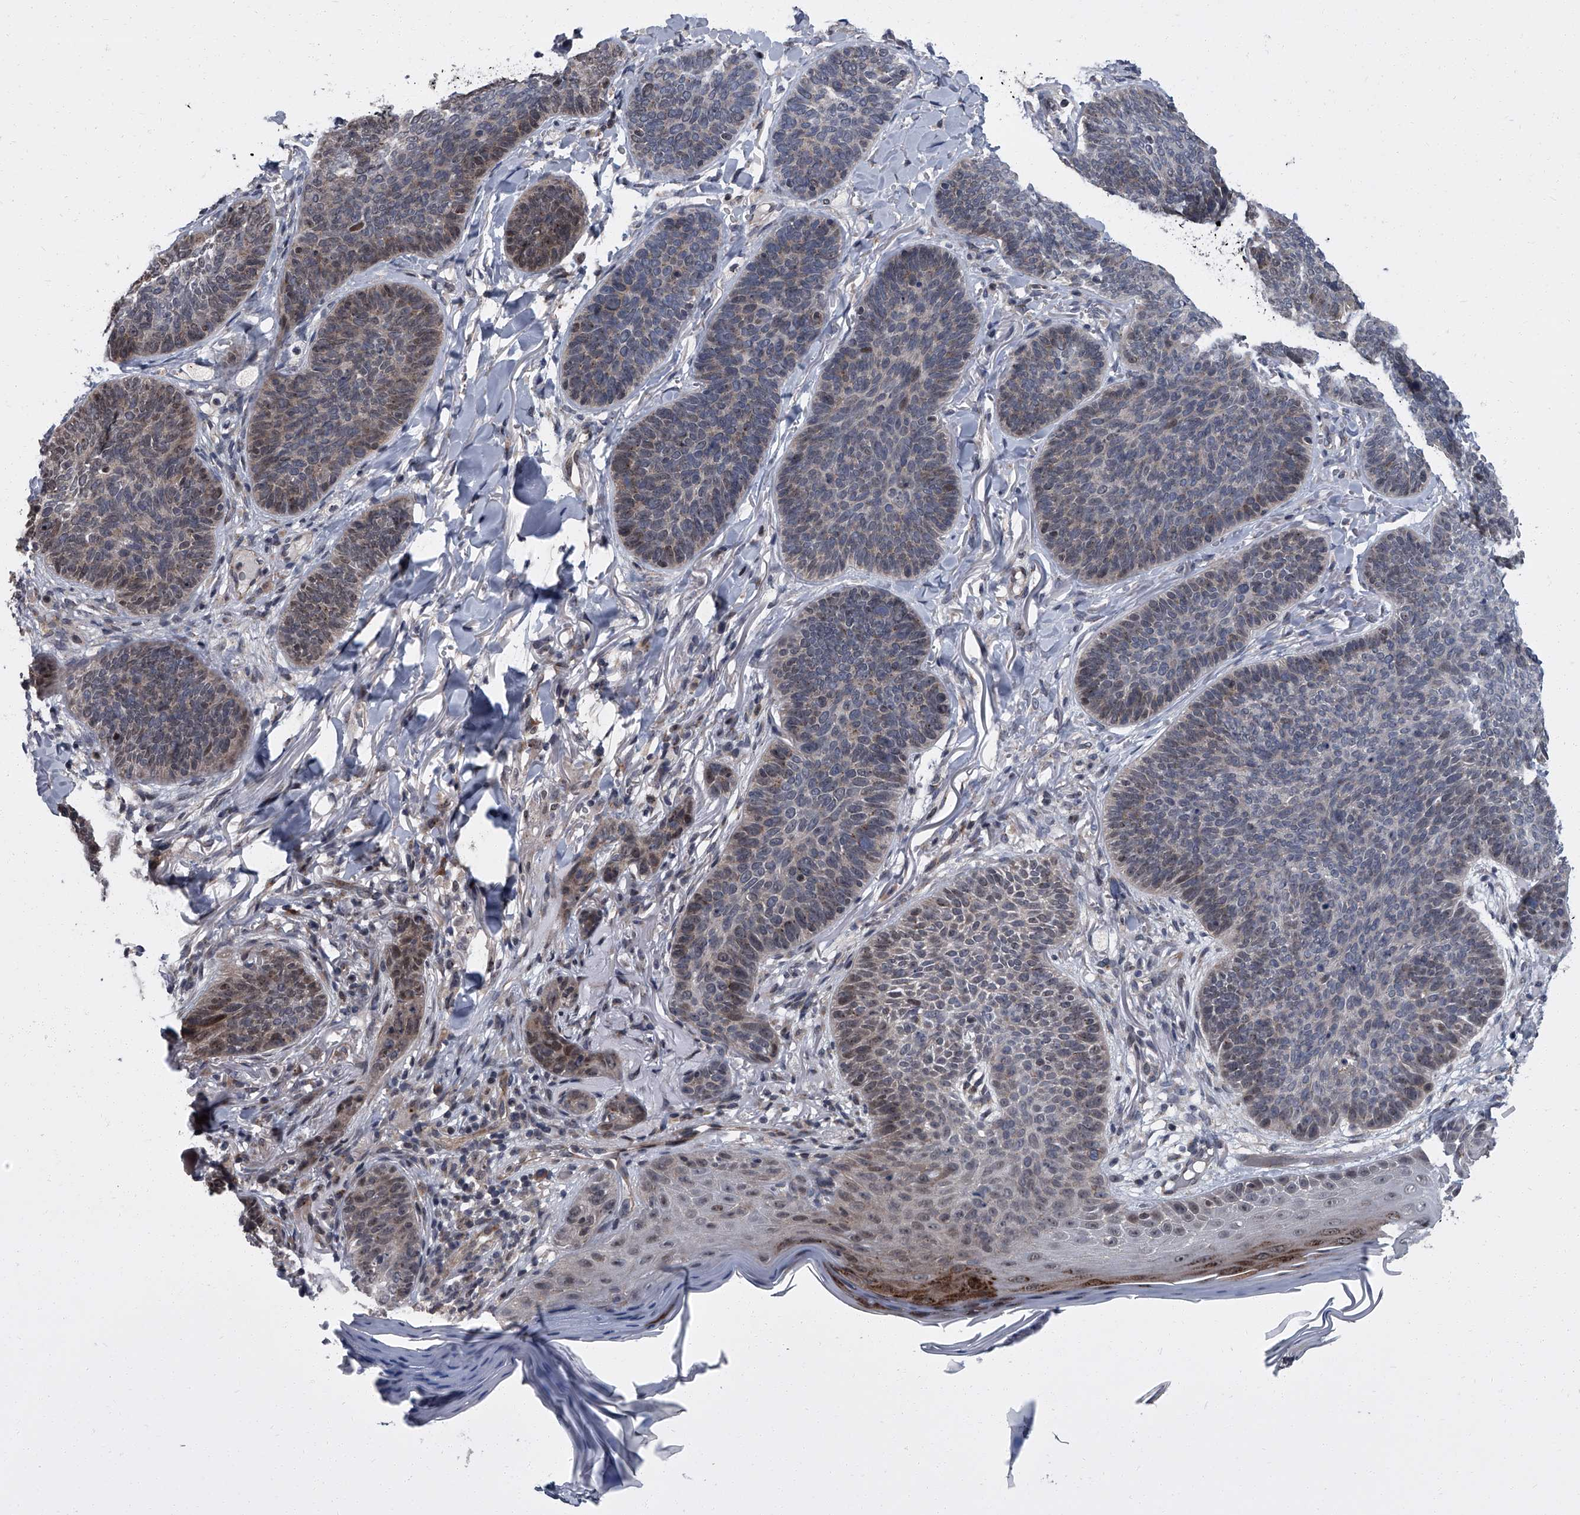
{"staining": {"intensity": "weak", "quantity": "<25%", "location": "nuclear"}, "tissue": "skin cancer", "cell_type": "Tumor cells", "image_type": "cancer", "snomed": [{"axis": "morphology", "description": "Basal cell carcinoma"}, {"axis": "topography", "description": "Skin"}], "caption": "Tumor cells are negative for protein expression in human basal cell carcinoma (skin).", "gene": "ZNF274", "patient": {"sex": "male", "age": 85}}